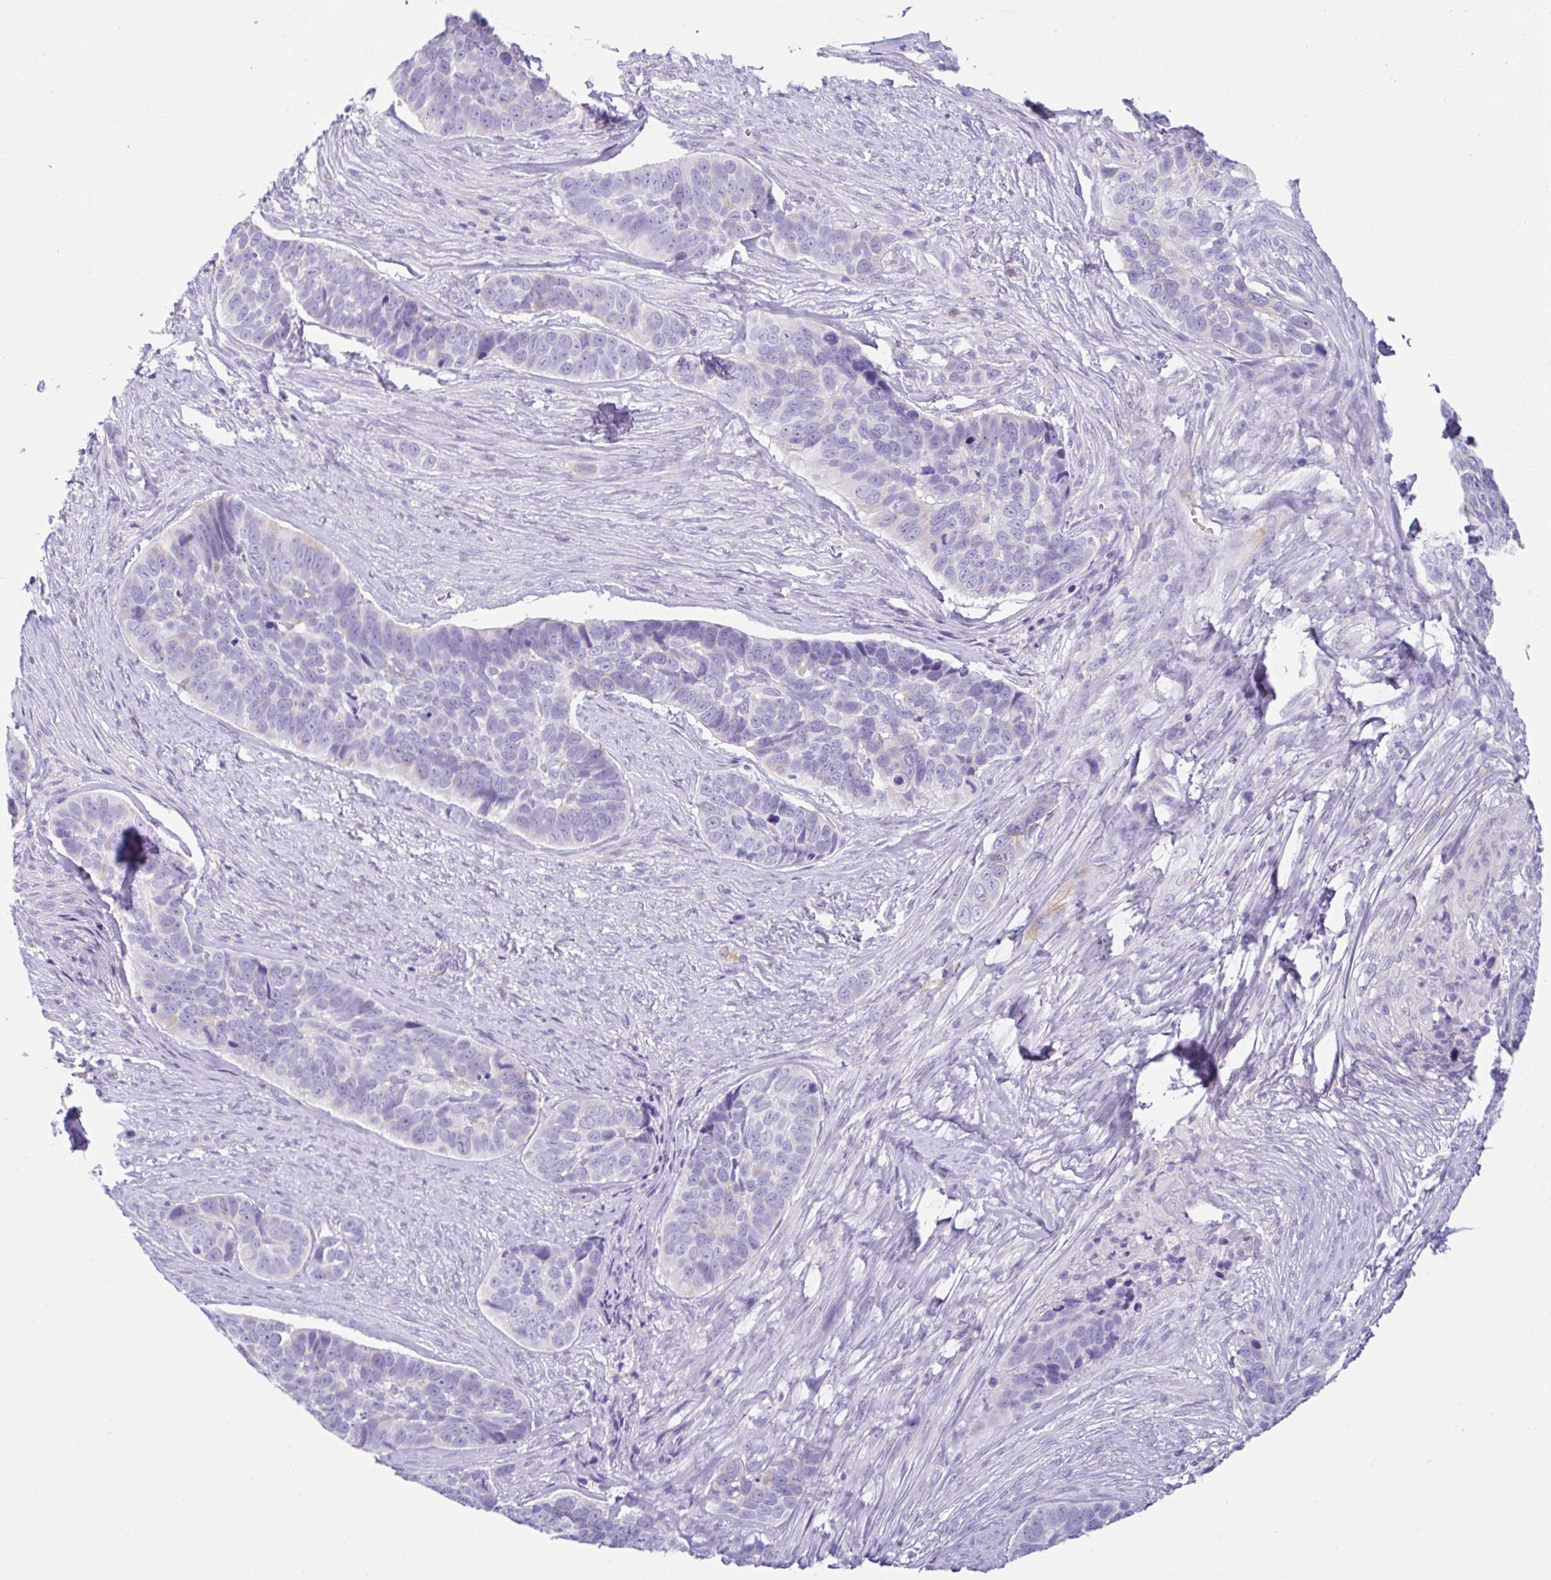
{"staining": {"intensity": "negative", "quantity": "none", "location": "none"}, "tissue": "skin cancer", "cell_type": "Tumor cells", "image_type": "cancer", "snomed": [{"axis": "morphology", "description": "Basal cell carcinoma"}, {"axis": "topography", "description": "Skin"}], "caption": "Skin cancer (basal cell carcinoma) was stained to show a protein in brown. There is no significant positivity in tumor cells.", "gene": "RRM2", "patient": {"sex": "female", "age": 82}}